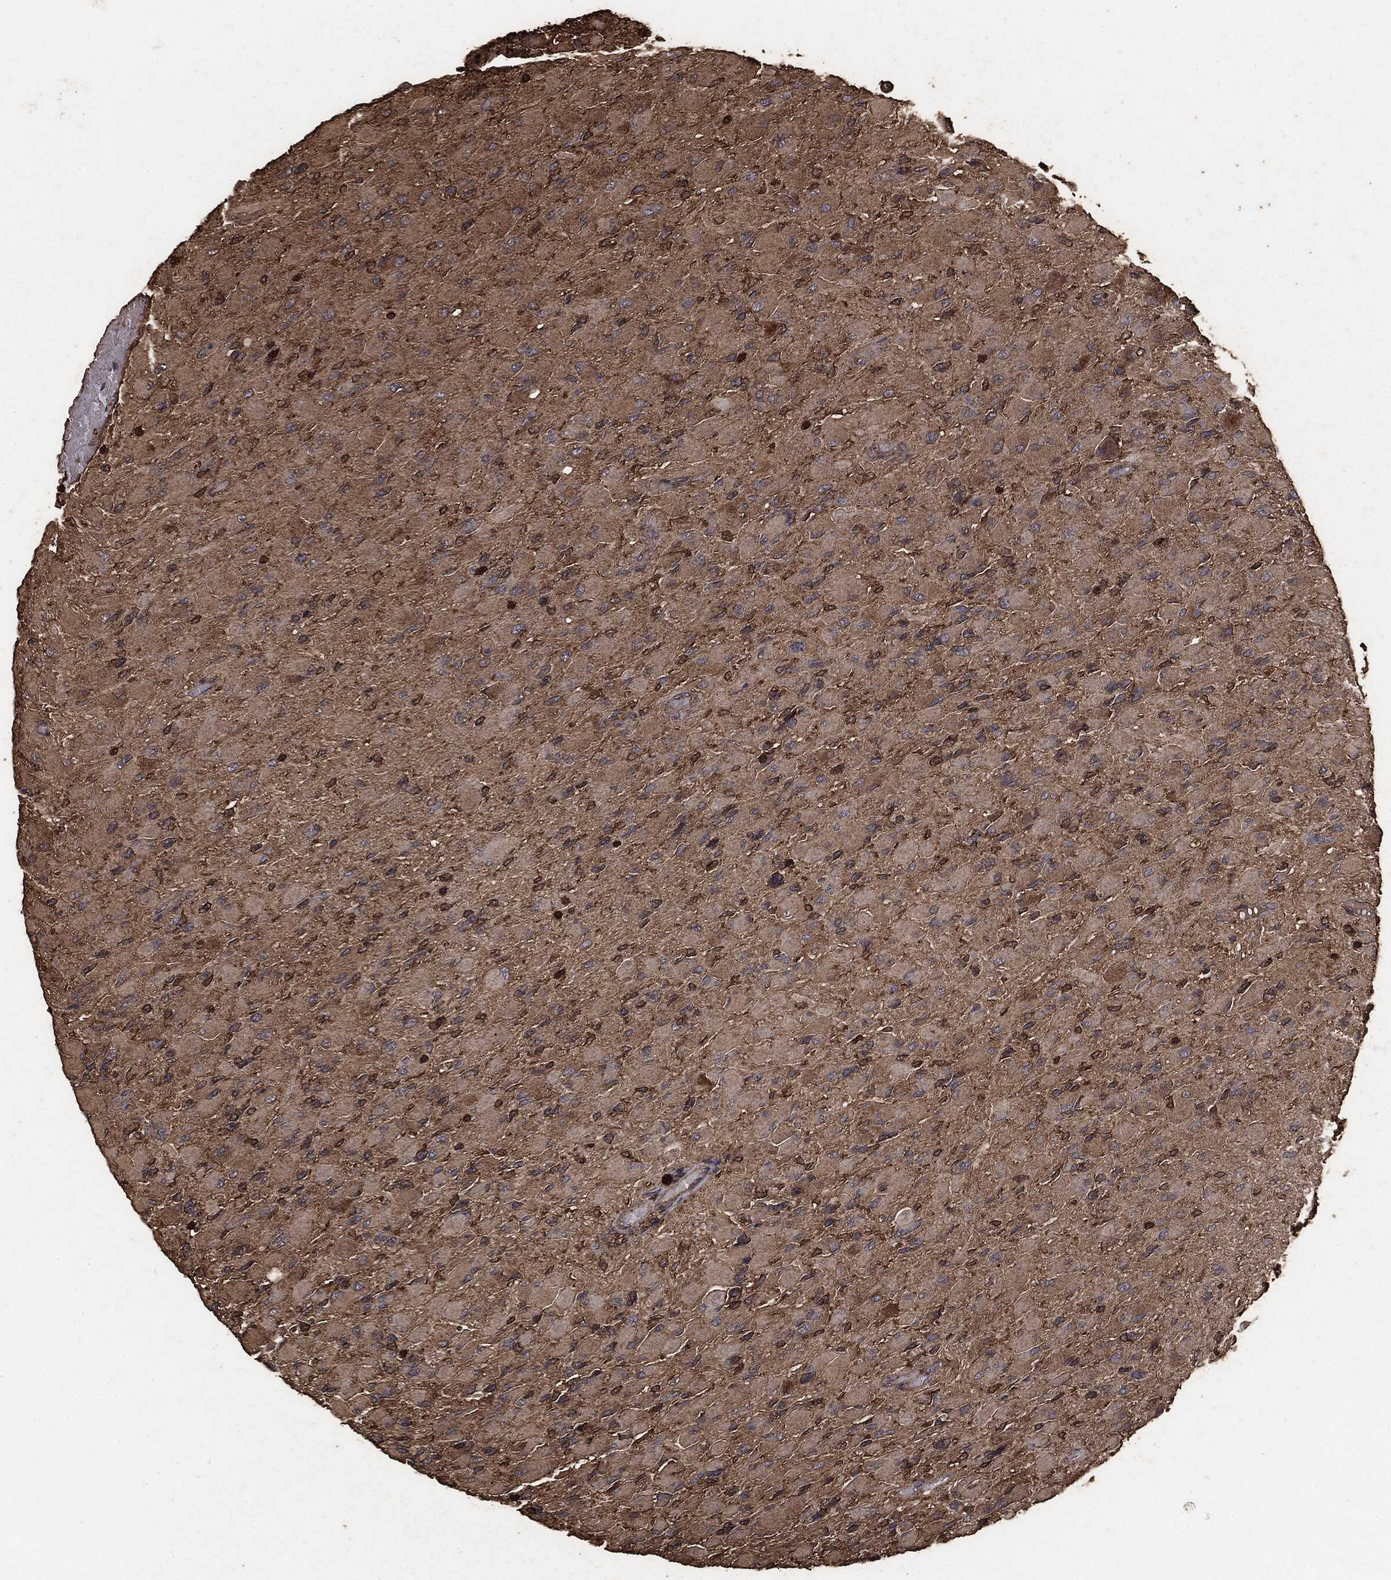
{"staining": {"intensity": "moderate", "quantity": ">75%", "location": "cytoplasmic/membranous"}, "tissue": "glioma", "cell_type": "Tumor cells", "image_type": "cancer", "snomed": [{"axis": "morphology", "description": "Glioma, malignant, High grade"}, {"axis": "topography", "description": "Cerebral cortex"}], "caption": "Brown immunohistochemical staining in glioma reveals moderate cytoplasmic/membranous positivity in about >75% of tumor cells.", "gene": "MTOR", "patient": {"sex": "female", "age": 36}}